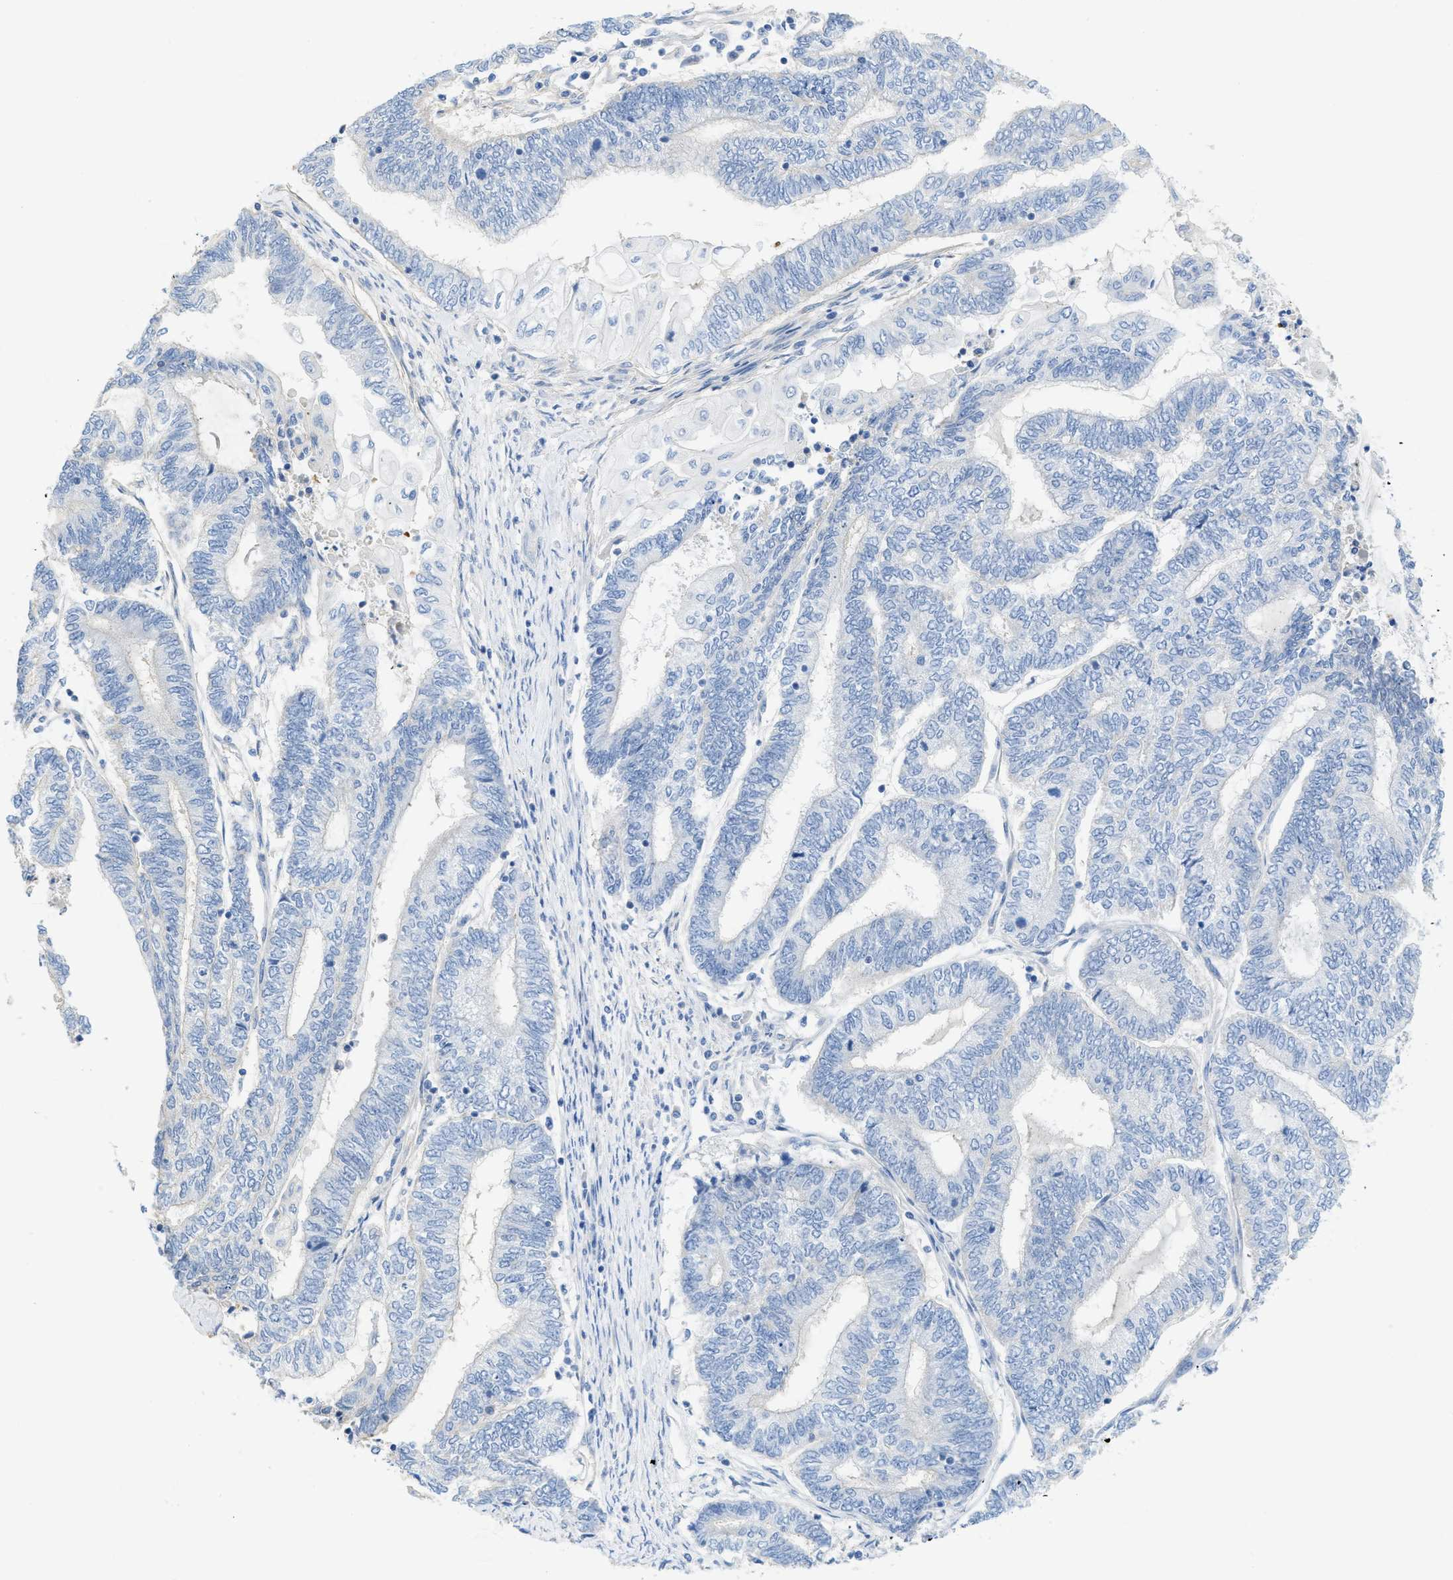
{"staining": {"intensity": "negative", "quantity": "none", "location": "none"}, "tissue": "endometrial cancer", "cell_type": "Tumor cells", "image_type": "cancer", "snomed": [{"axis": "morphology", "description": "Adenocarcinoma, NOS"}, {"axis": "topography", "description": "Uterus"}, {"axis": "topography", "description": "Endometrium"}], "caption": "Tumor cells are negative for protein expression in human endometrial cancer.", "gene": "MYL3", "patient": {"sex": "female", "age": 70}}